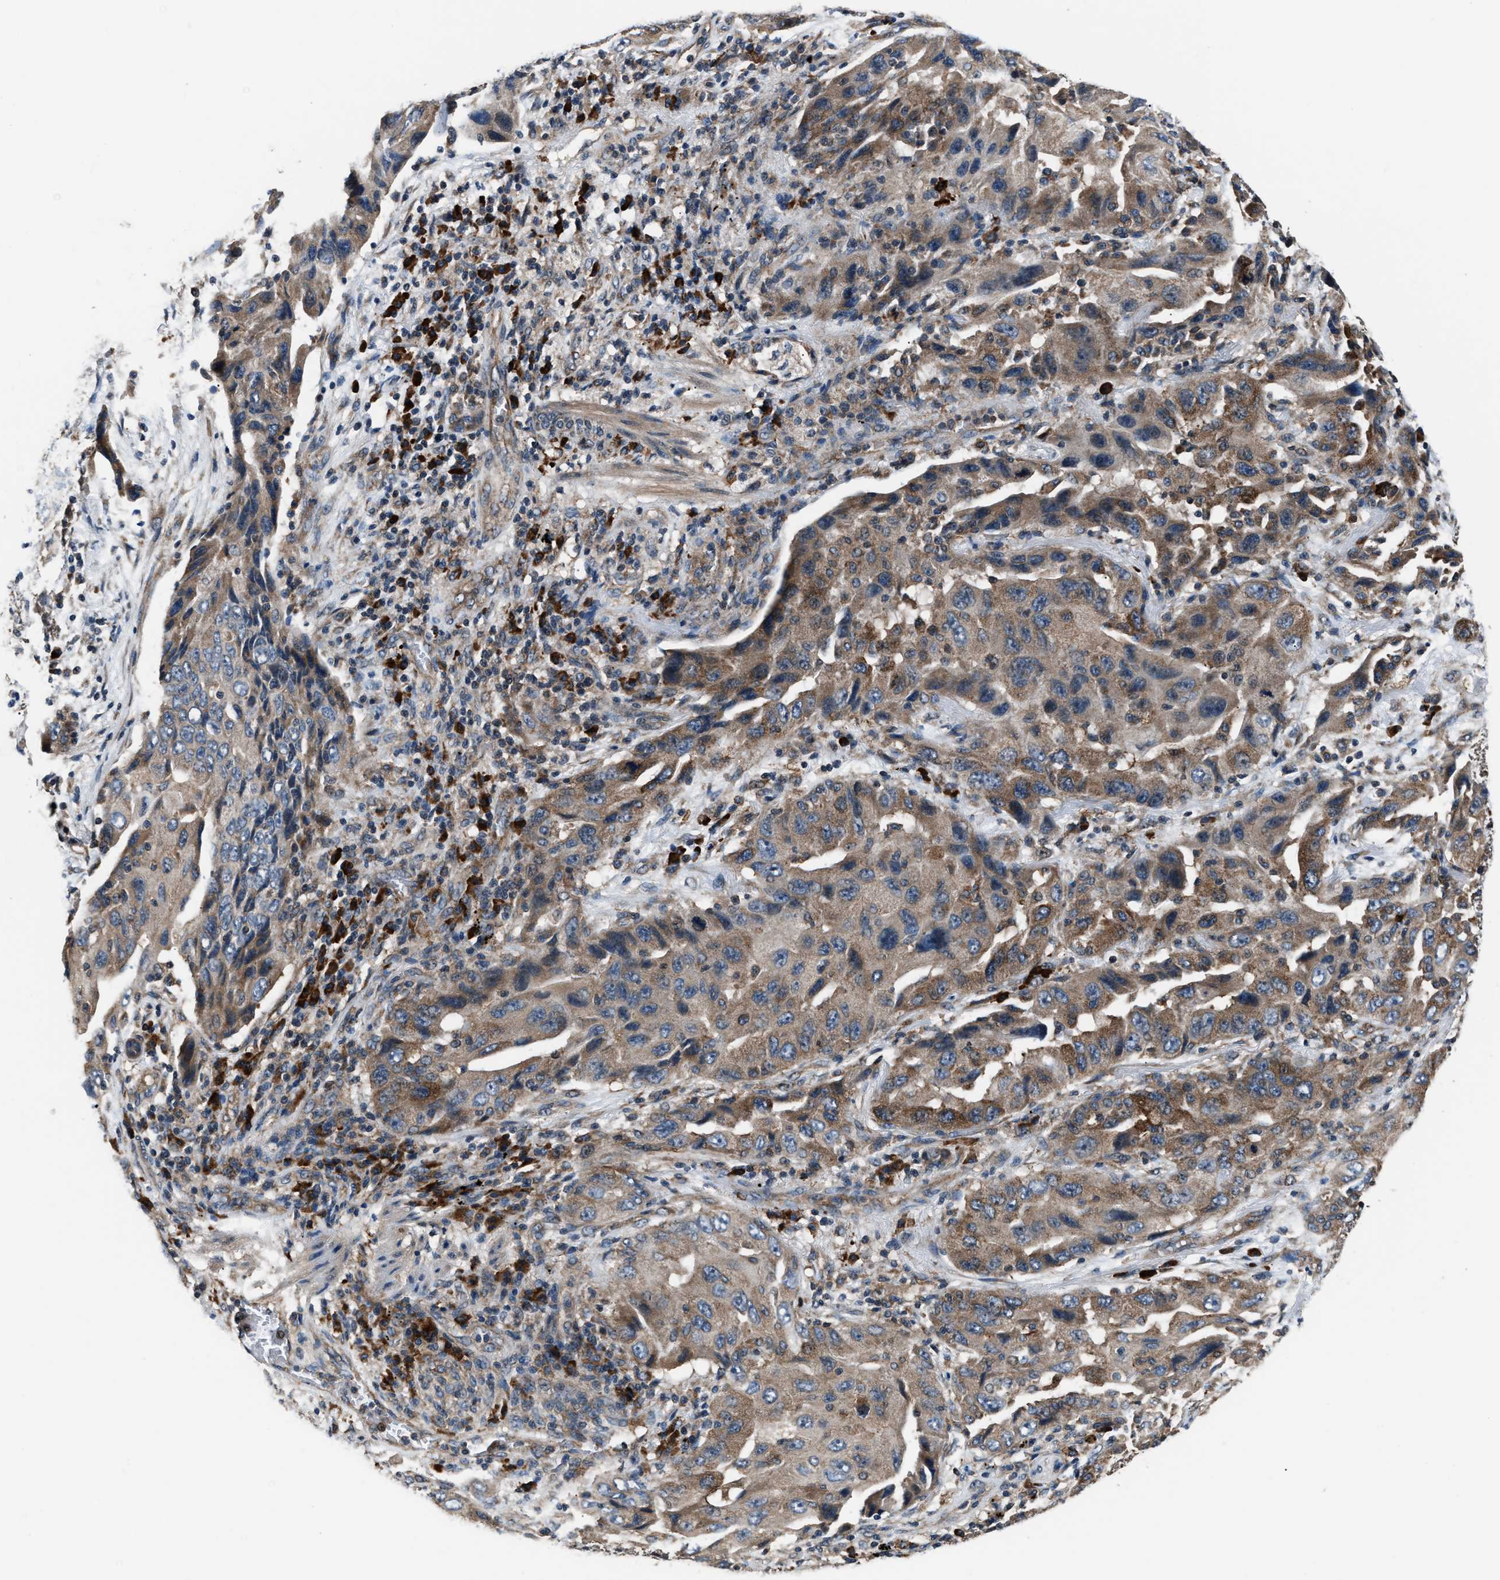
{"staining": {"intensity": "moderate", "quantity": ">75%", "location": "cytoplasmic/membranous"}, "tissue": "lung cancer", "cell_type": "Tumor cells", "image_type": "cancer", "snomed": [{"axis": "morphology", "description": "Adenocarcinoma, NOS"}, {"axis": "topography", "description": "Lung"}], "caption": "Immunohistochemical staining of lung adenocarcinoma reveals moderate cytoplasmic/membranous protein expression in about >75% of tumor cells.", "gene": "IMPDH2", "patient": {"sex": "female", "age": 65}}